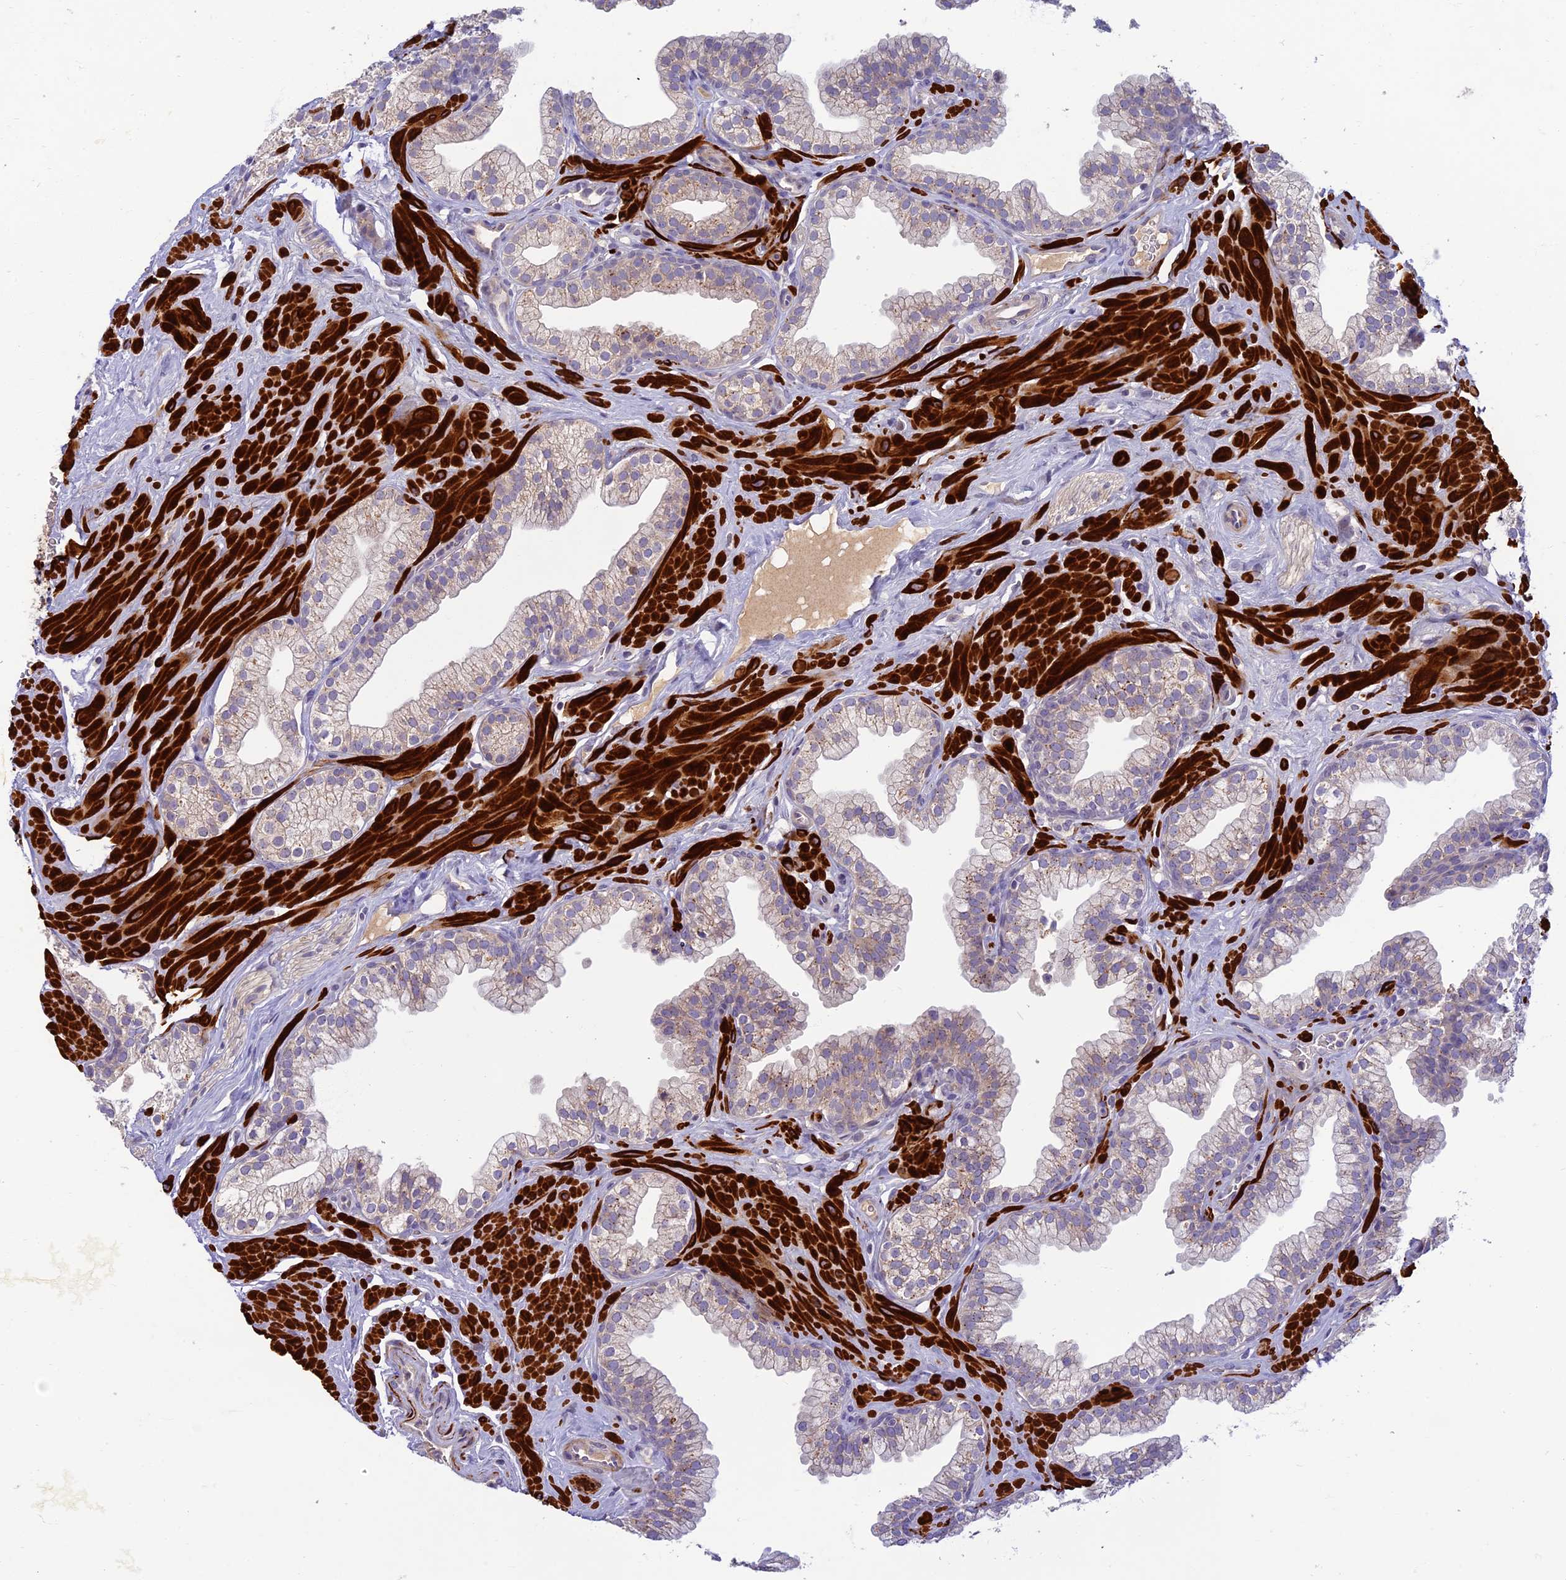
{"staining": {"intensity": "weak", "quantity": "25%-75%", "location": "cytoplasmic/membranous"}, "tissue": "prostate", "cell_type": "Glandular cells", "image_type": "normal", "snomed": [{"axis": "morphology", "description": "Normal tissue, NOS"}, {"axis": "morphology", "description": "Urothelial carcinoma, Low grade"}, {"axis": "topography", "description": "Urinary bladder"}, {"axis": "topography", "description": "Prostate"}], "caption": "Immunohistochemical staining of unremarkable human prostate reveals low levels of weak cytoplasmic/membranous positivity in about 25%-75% of glandular cells.", "gene": "CLIP4", "patient": {"sex": "male", "age": 60}}